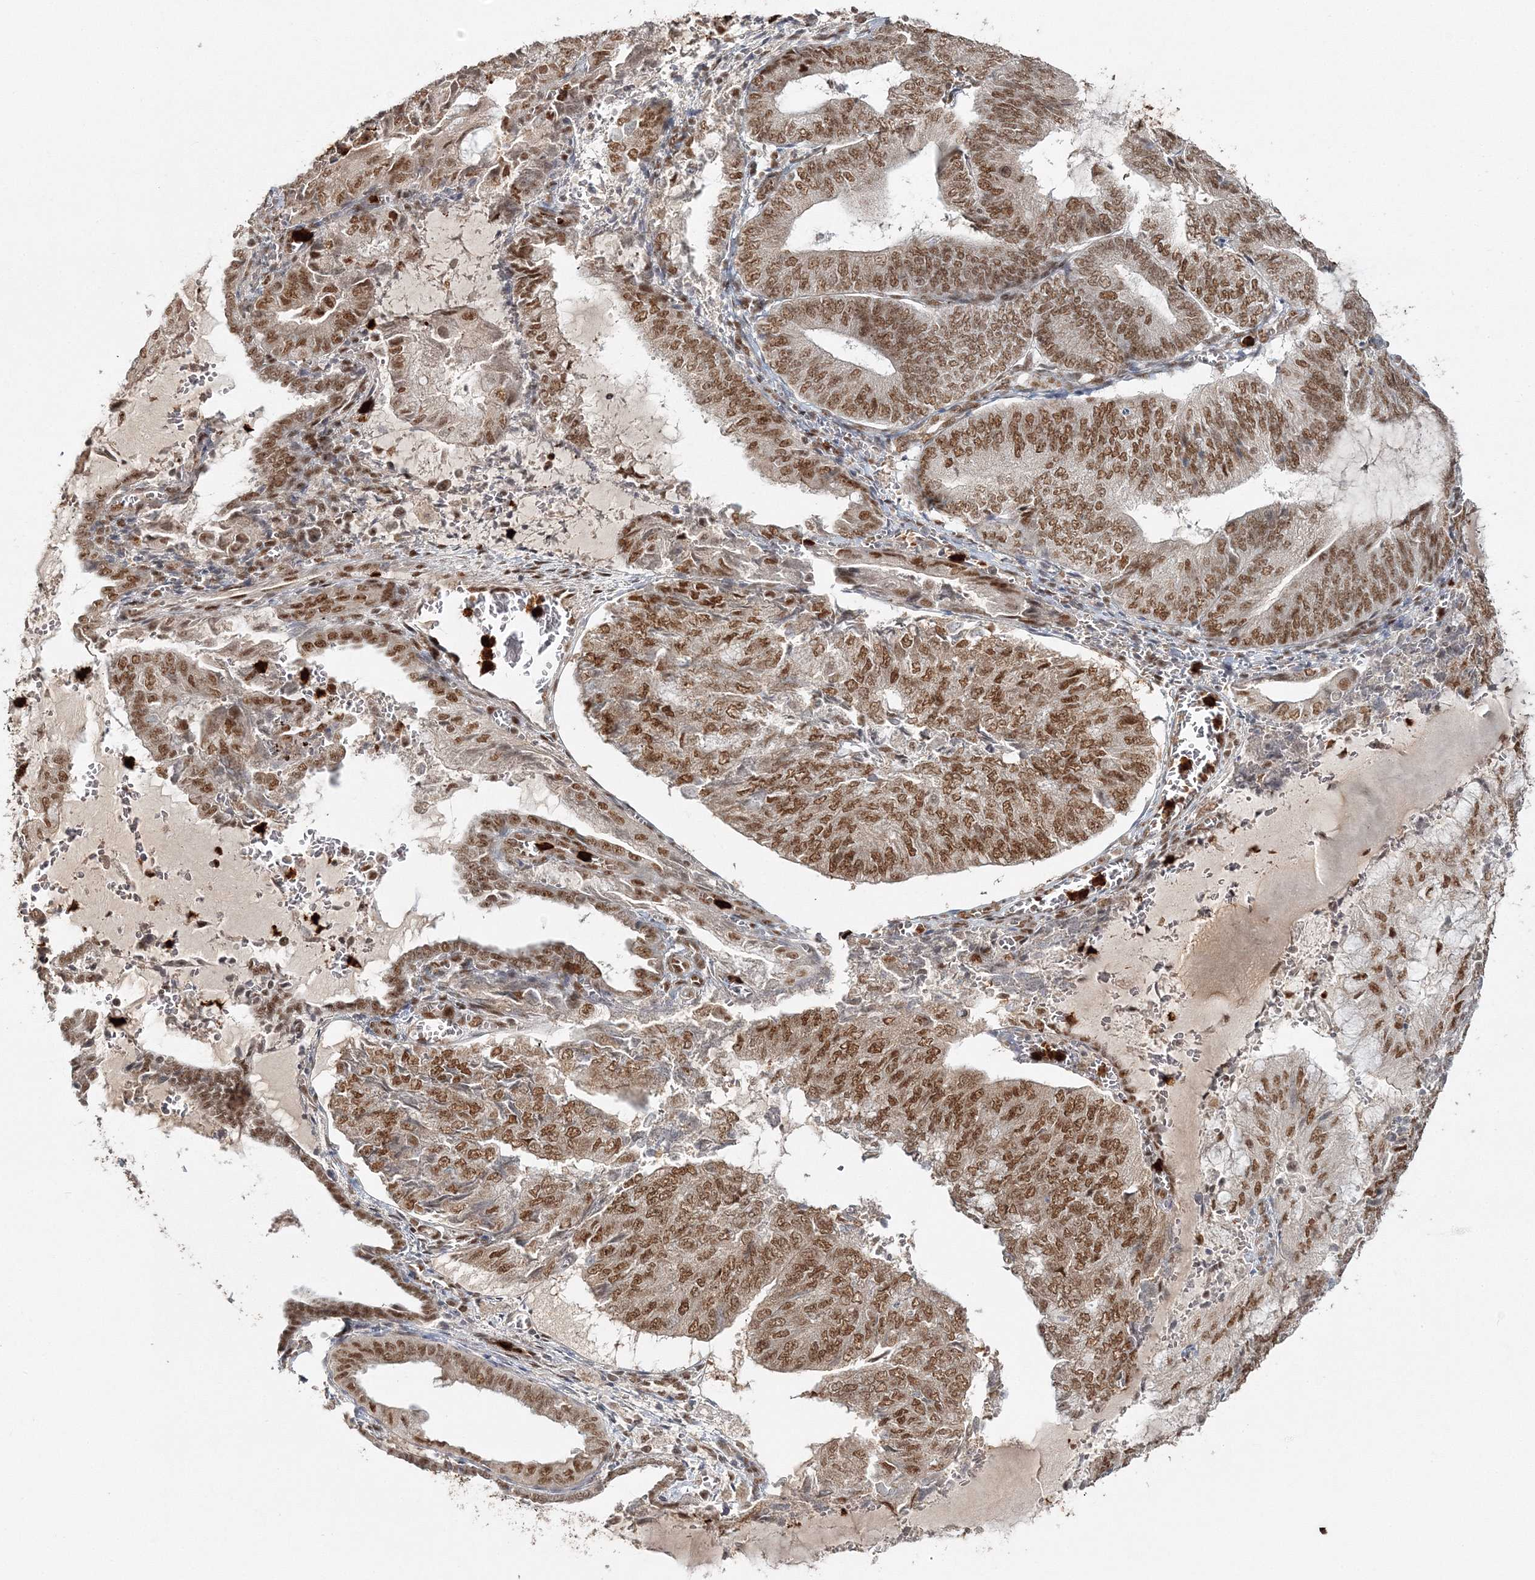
{"staining": {"intensity": "strong", "quantity": ">75%", "location": "nuclear"}, "tissue": "endometrial cancer", "cell_type": "Tumor cells", "image_type": "cancer", "snomed": [{"axis": "morphology", "description": "Adenocarcinoma, NOS"}, {"axis": "topography", "description": "Endometrium"}], "caption": "Approximately >75% of tumor cells in human adenocarcinoma (endometrial) reveal strong nuclear protein positivity as visualized by brown immunohistochemical staining.", "gene": "QRICH1", "patient": {"sex": "female", "age": 81}}